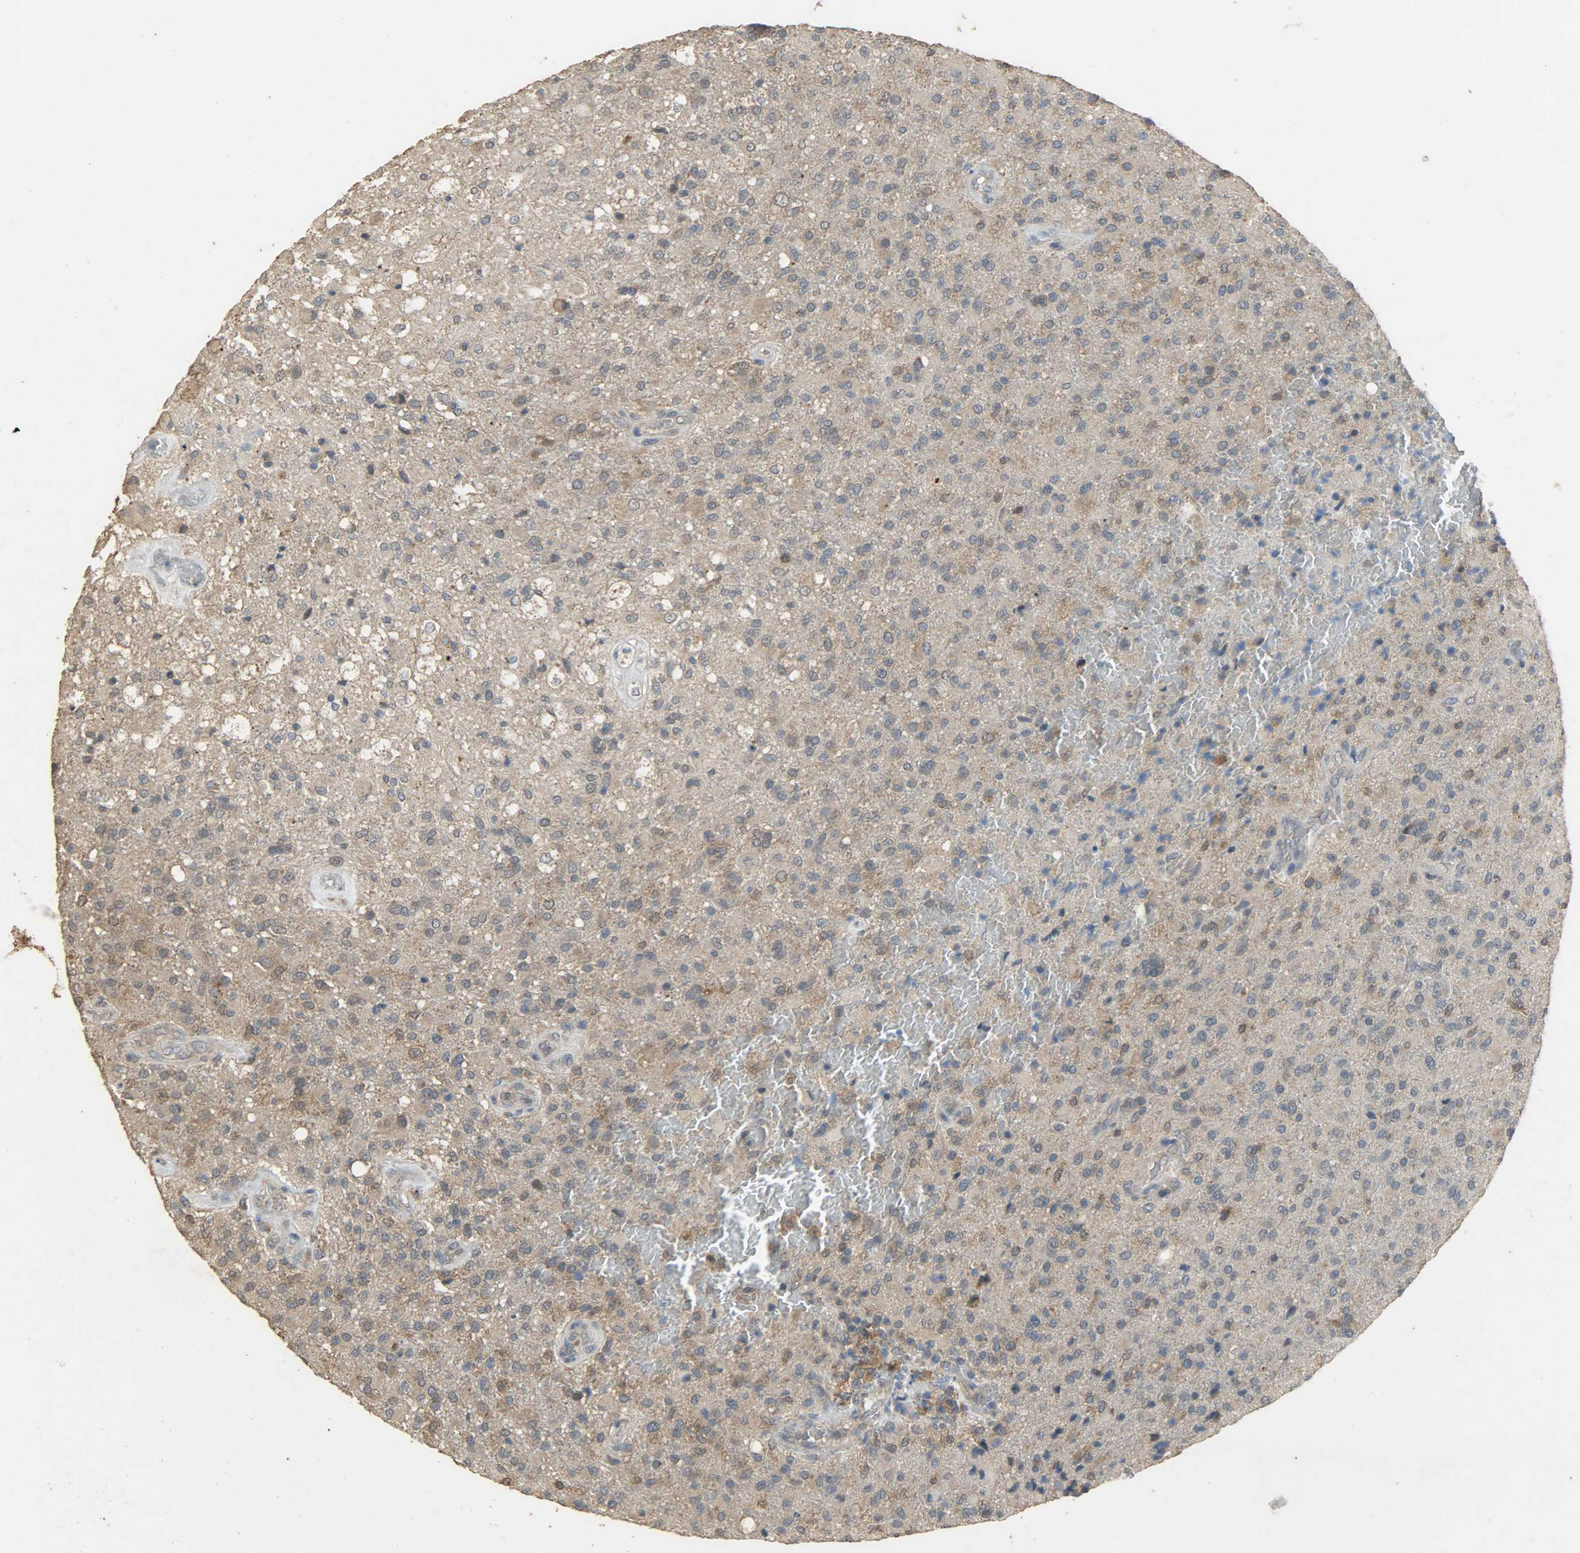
{"staining": {"intensity": "moderate", "quantity": ">75%", "location": "cytoplasmic/membranous"}, "tissue": "glioma", "cell_type": "Tumor cells", "image_type": "cancer", "snomed": [{"axis": "morphology", "description": "Glioma, malignant, High grade"}, {"axis": "topography", "description": "Brain"}], "caption": "DAB (3,3'-diaminobenzidine) immunohistochemical staining of human glioma reveals moderate cytoplasmic/membranous protein staining in approximately >75% of tumor cells.", "gene": "CDKN2C", "patient": {"sex": "male", "age": 71}}